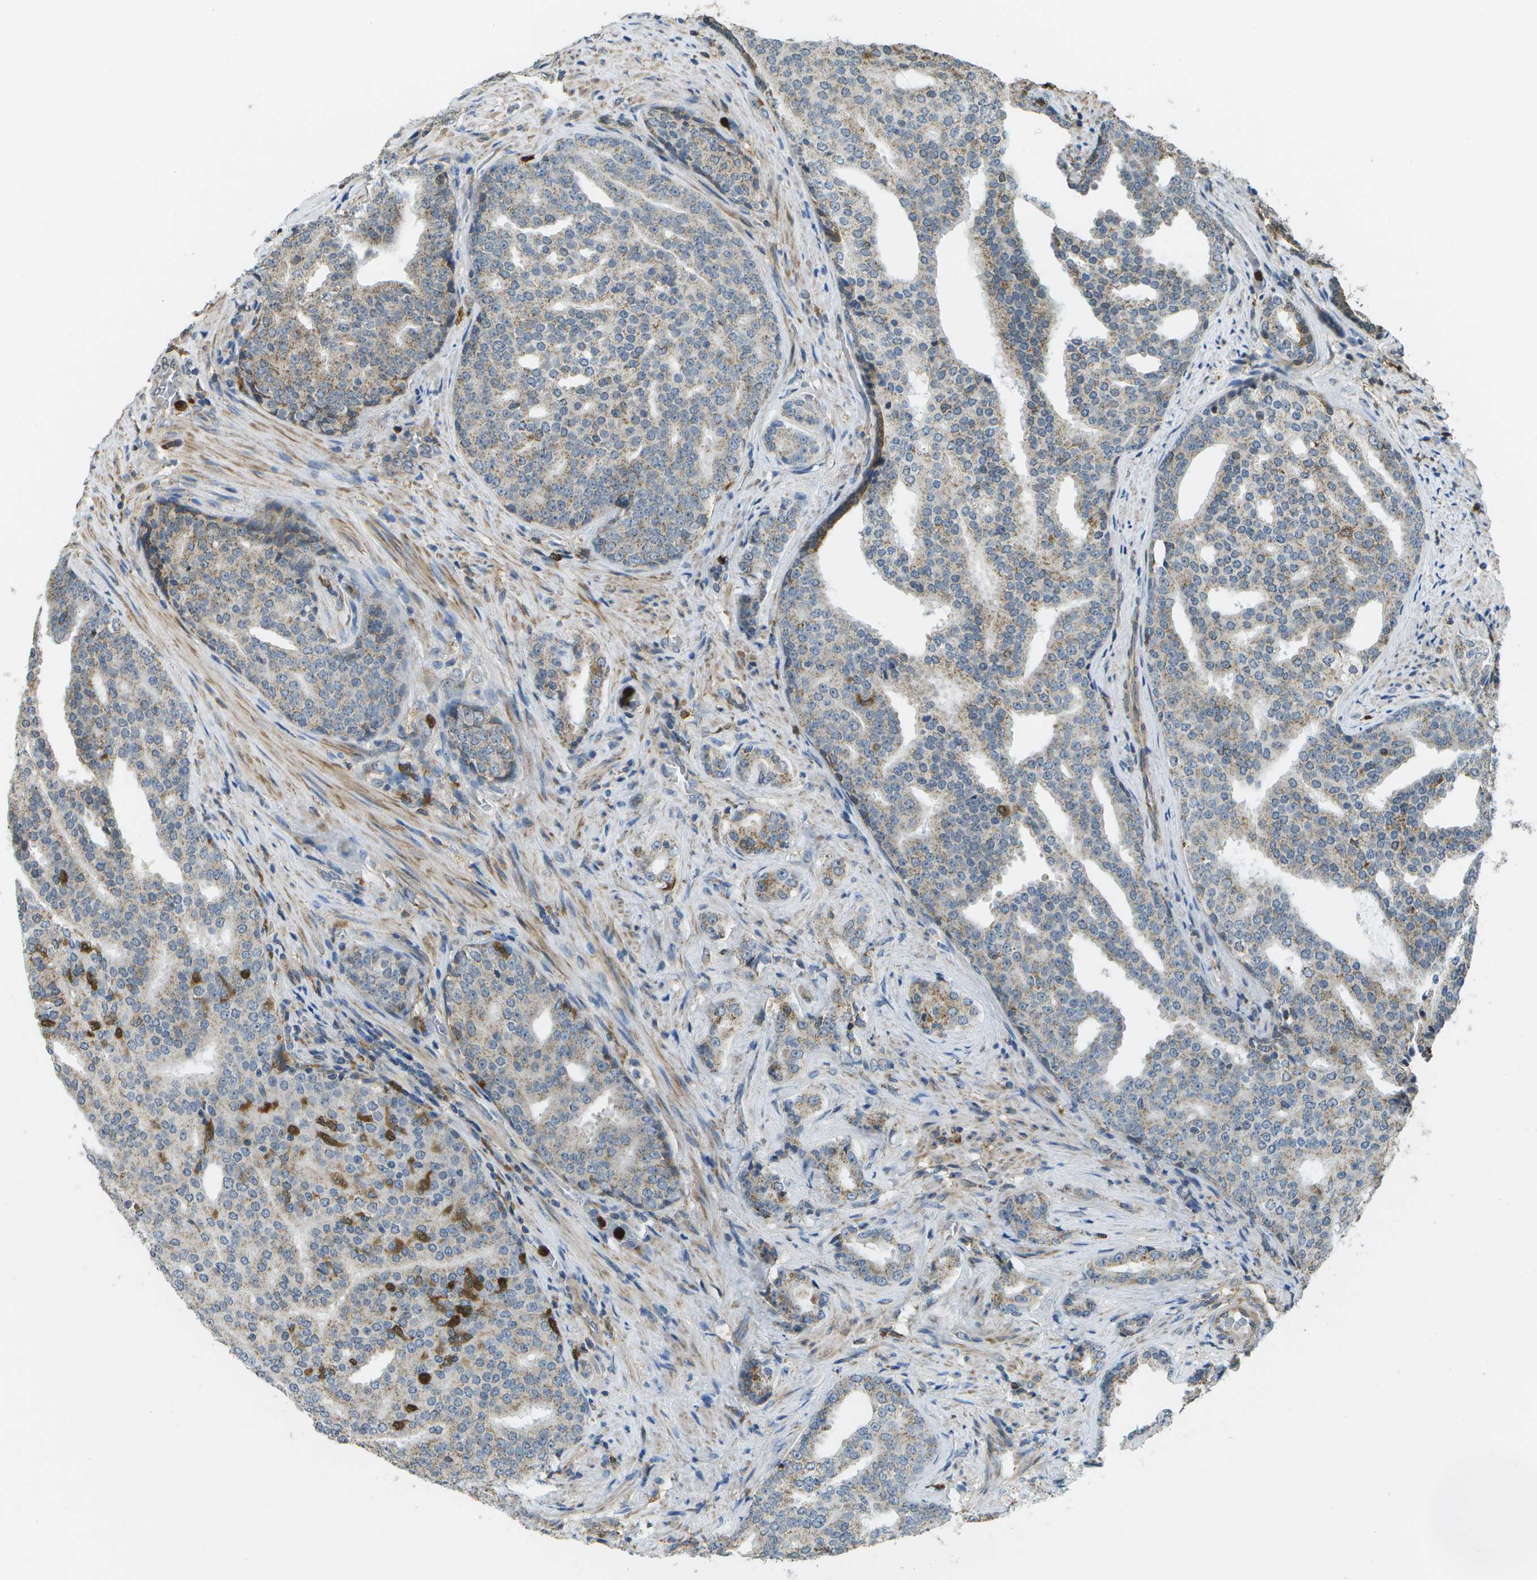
{"staining": {"intensity": "weak", "quantity": ">75%", "location": "cytoplasmic/membranous"}, "tissue": "prostate cancer", "cell_type": "Tumor cells", "image_type": "cancer", "snomed": [{"axis": "morphology", "description": "Adenocarcinoma, High grade"}, {"axis": "topography", "description": "Prostate"}], "caption": "Protein staining of prostate cancer (adenocarcinoma (high-grade)) tissue demonstrates weak cytoplasmic/membranous expression in about >75% of tumor cells.", "gene": "CACHD1", "patient": {"sex": "male", "age": 71}}